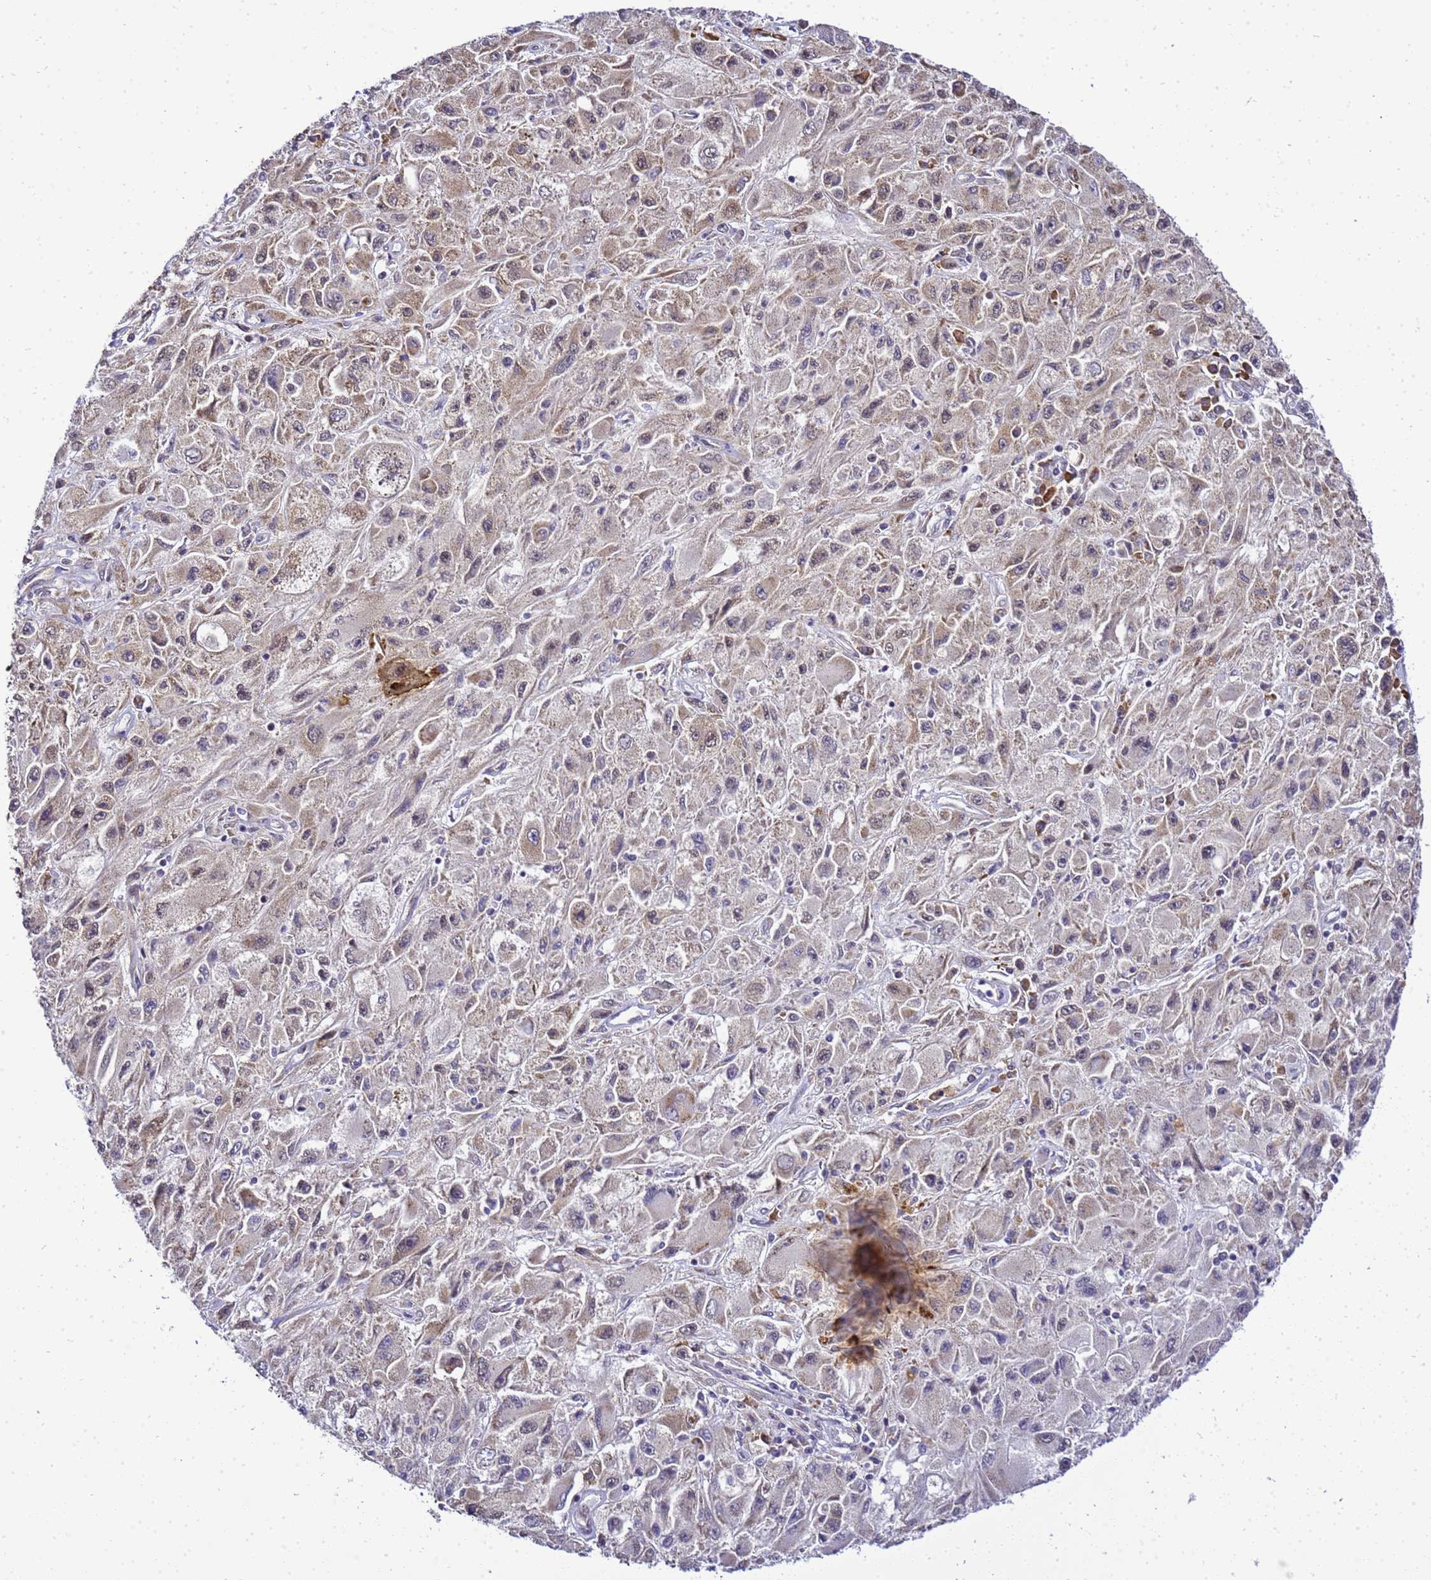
{"staining": {"intensity": "weak", "quantity": "25%-75%", "location": "cytoplasmic/membranous"}, "tissue": "melanoma", "cell_type": "Tumor cells", "image_type": "cancer", "snomed": [{"axis": "morphology", "description": "Malignant melanoma, Metastatic site"}, {"axis": "topography", "description": "Skin"}], "caption": "Tumor cells display low levels of weak cytoplasmic/membranous expression in about 25%-75% of cells in melanoma.", "gene": "SMN1", "patient": {"sex": "male", "age": 53}}